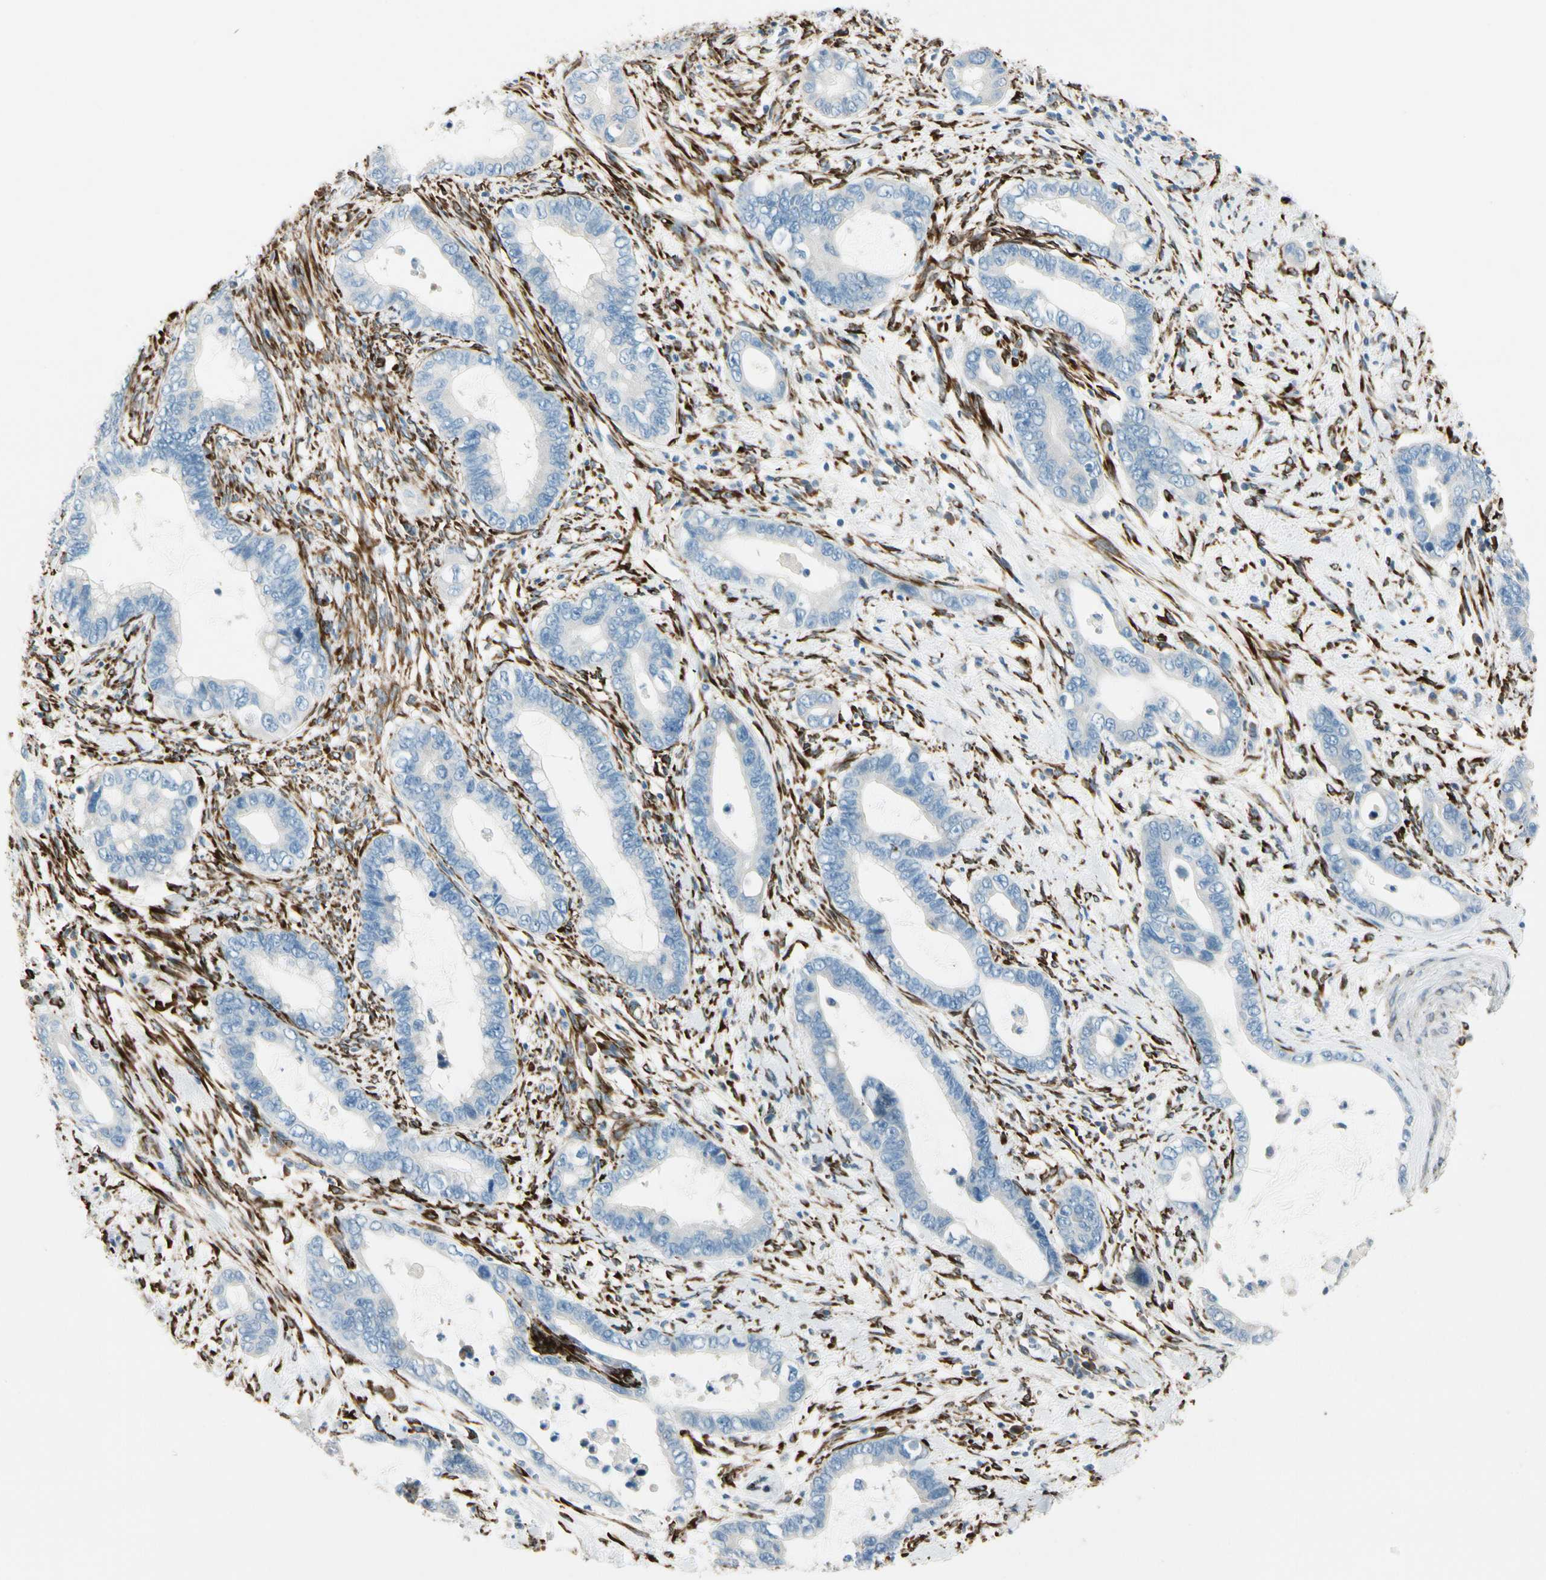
{"staining": {"intensity": "negative", "quantity": "none", "location": "none"}, "tissue": "cervical cancer", "cell_type": "Tumor cells", "image_type": "cancer", "snomed": [{"axis": "morphology", "description": "Adenocarcinoma, NOS"}, {"axis": "topography", "description": "Cervix"}], "caption": "This image is of cervical cancer stained with immunohistochemistry (IHC) to label a protein in brown with the nuclei are counter-stained blue. There is no positivity in tumor cells. (DAB (3,3'-diaminobenzidine) IHC, high magnification).", "gene": "FKBP7", "patient": {"sex": "female", "age": 44}}